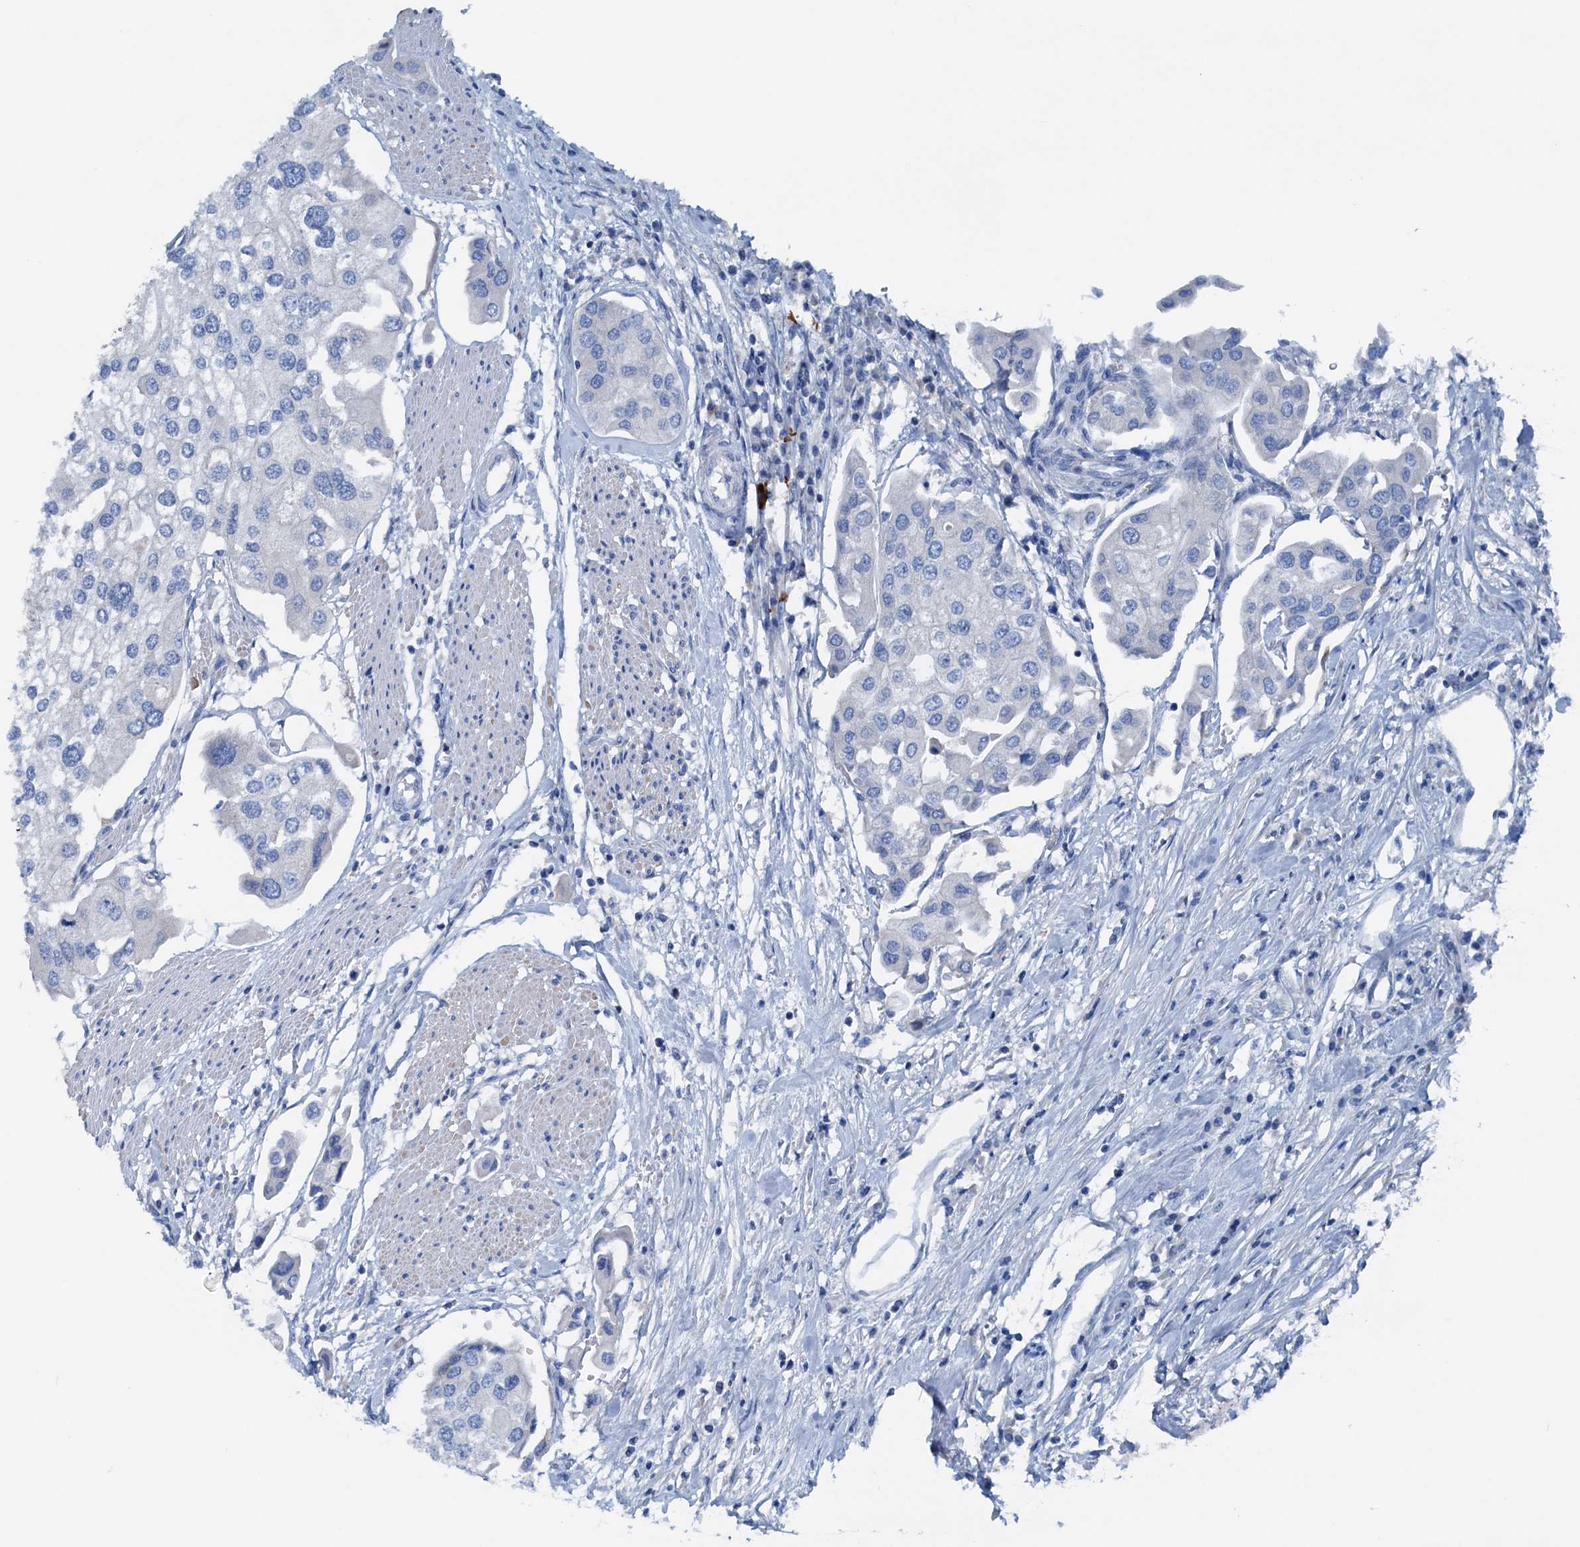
{"staining": {"intensity": "negative", "quantity": "none", "location": "none"}, "tissue": "urothelial cancer", "cell_type": "Tumor cells", "image_type": "cancer", "snomed": [{"axis": "morphology", "description": "Urothelial carcinoma, High grade"}, {"axis": "topography", "description": "Urinary bladder"}], "caption": "Tumor cells show no significant staining in urothelial carcinoma (high-grade).", "gene": "KNDC1", "patient": {"sex": "male", "age": 64}}